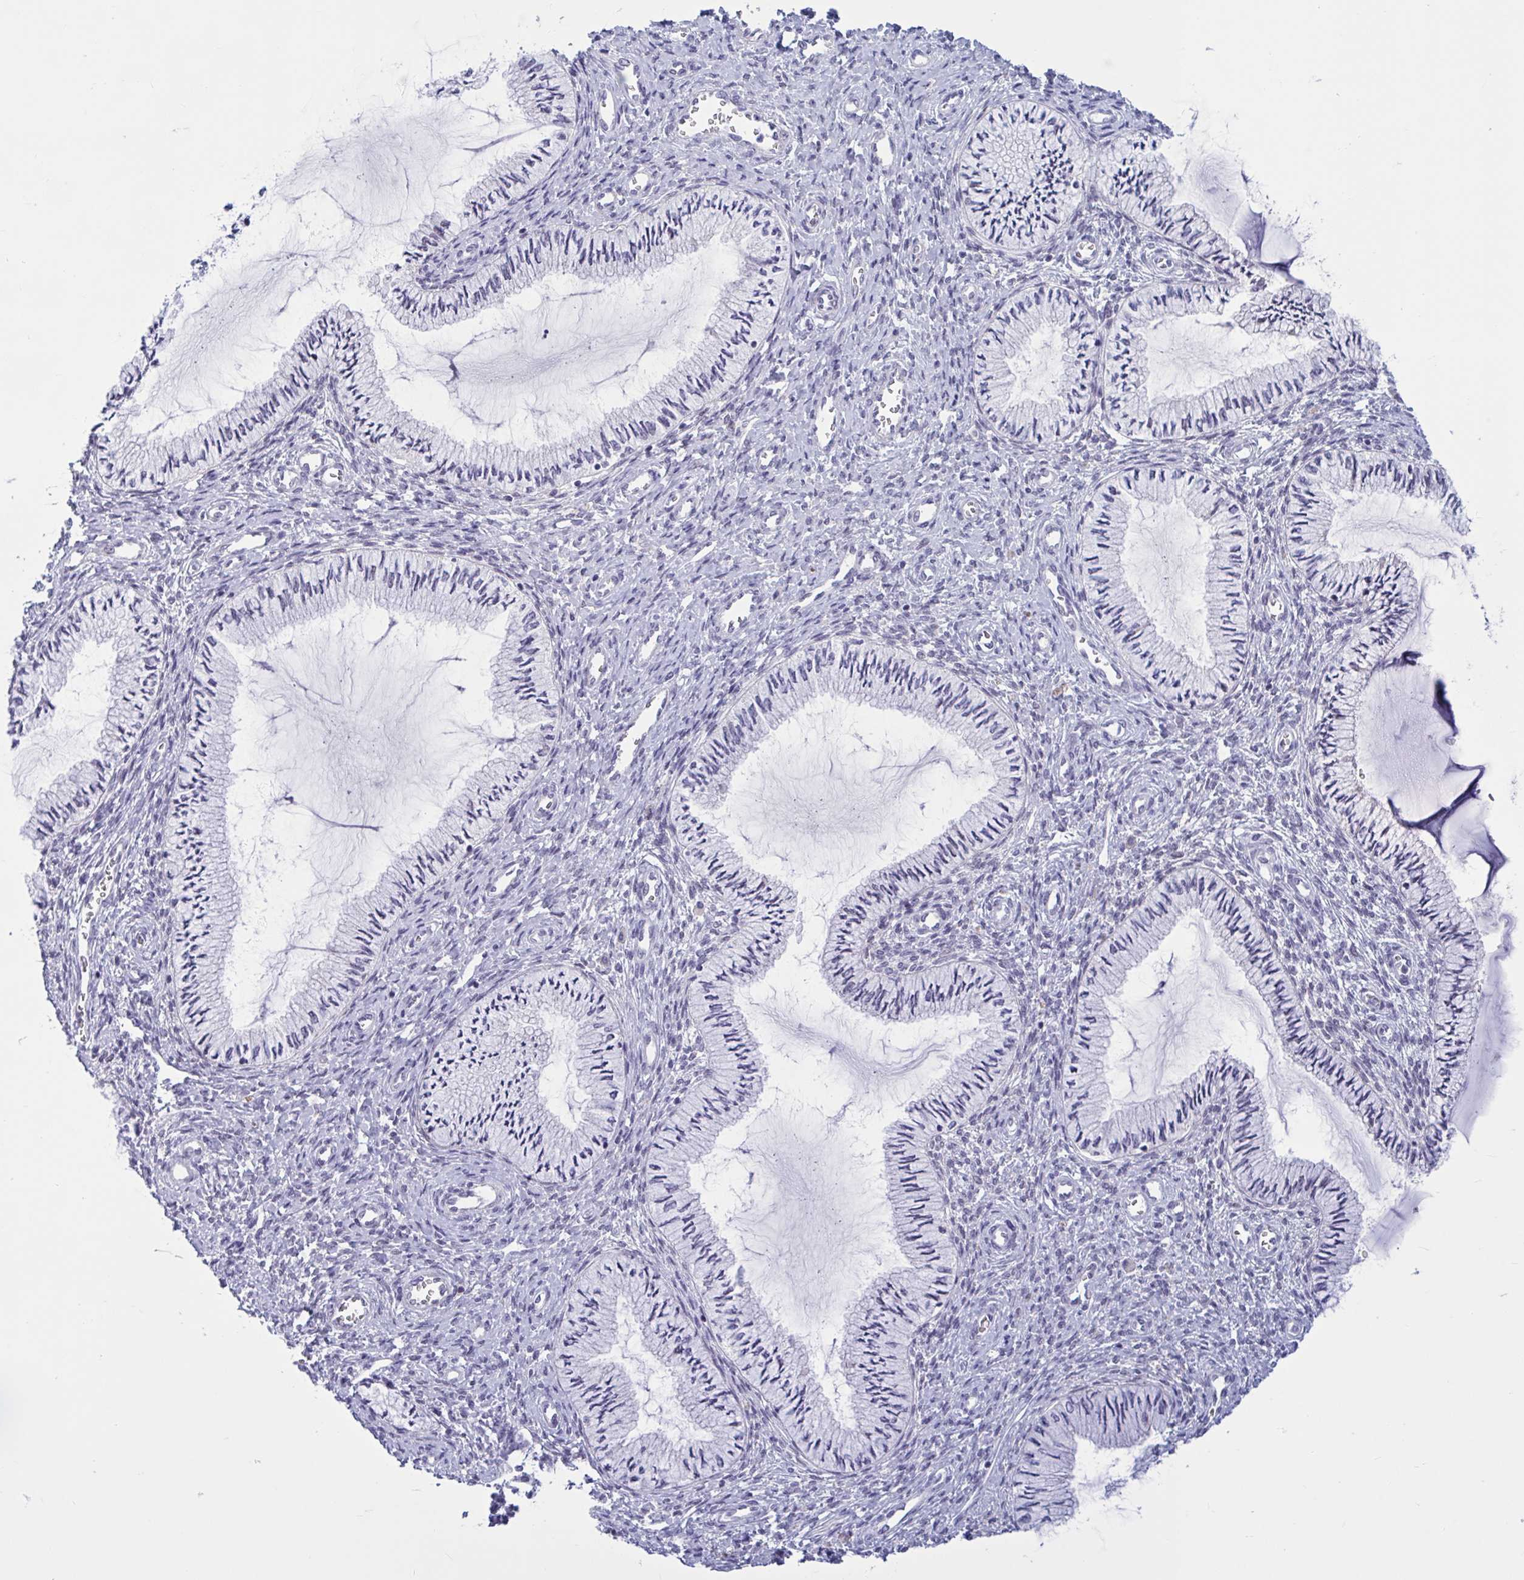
{"staining": {"intensity": "negative", "quantity": "none", "location": "none"}, "tissue": "cervix", "cell_type": "Glandular cells", "image_type": "normal", "snomed": [{"axis": "morphology", "description": "Normal tissue, NOS"}, {"axis": "topography", "description": "Cervix"}], "caption": "High power microscopy photomicrograph of an immunohistochemistry image of unremarkable cervix, revealing no significant expression in glandular cells. (Brightfield microscopy of DAB (3,3'-diaminobenzidine) immunohistochemistry (IHC) at high magnification).", "gene": "CNGB3", "patient": {"sex": "female", "age": 24}}